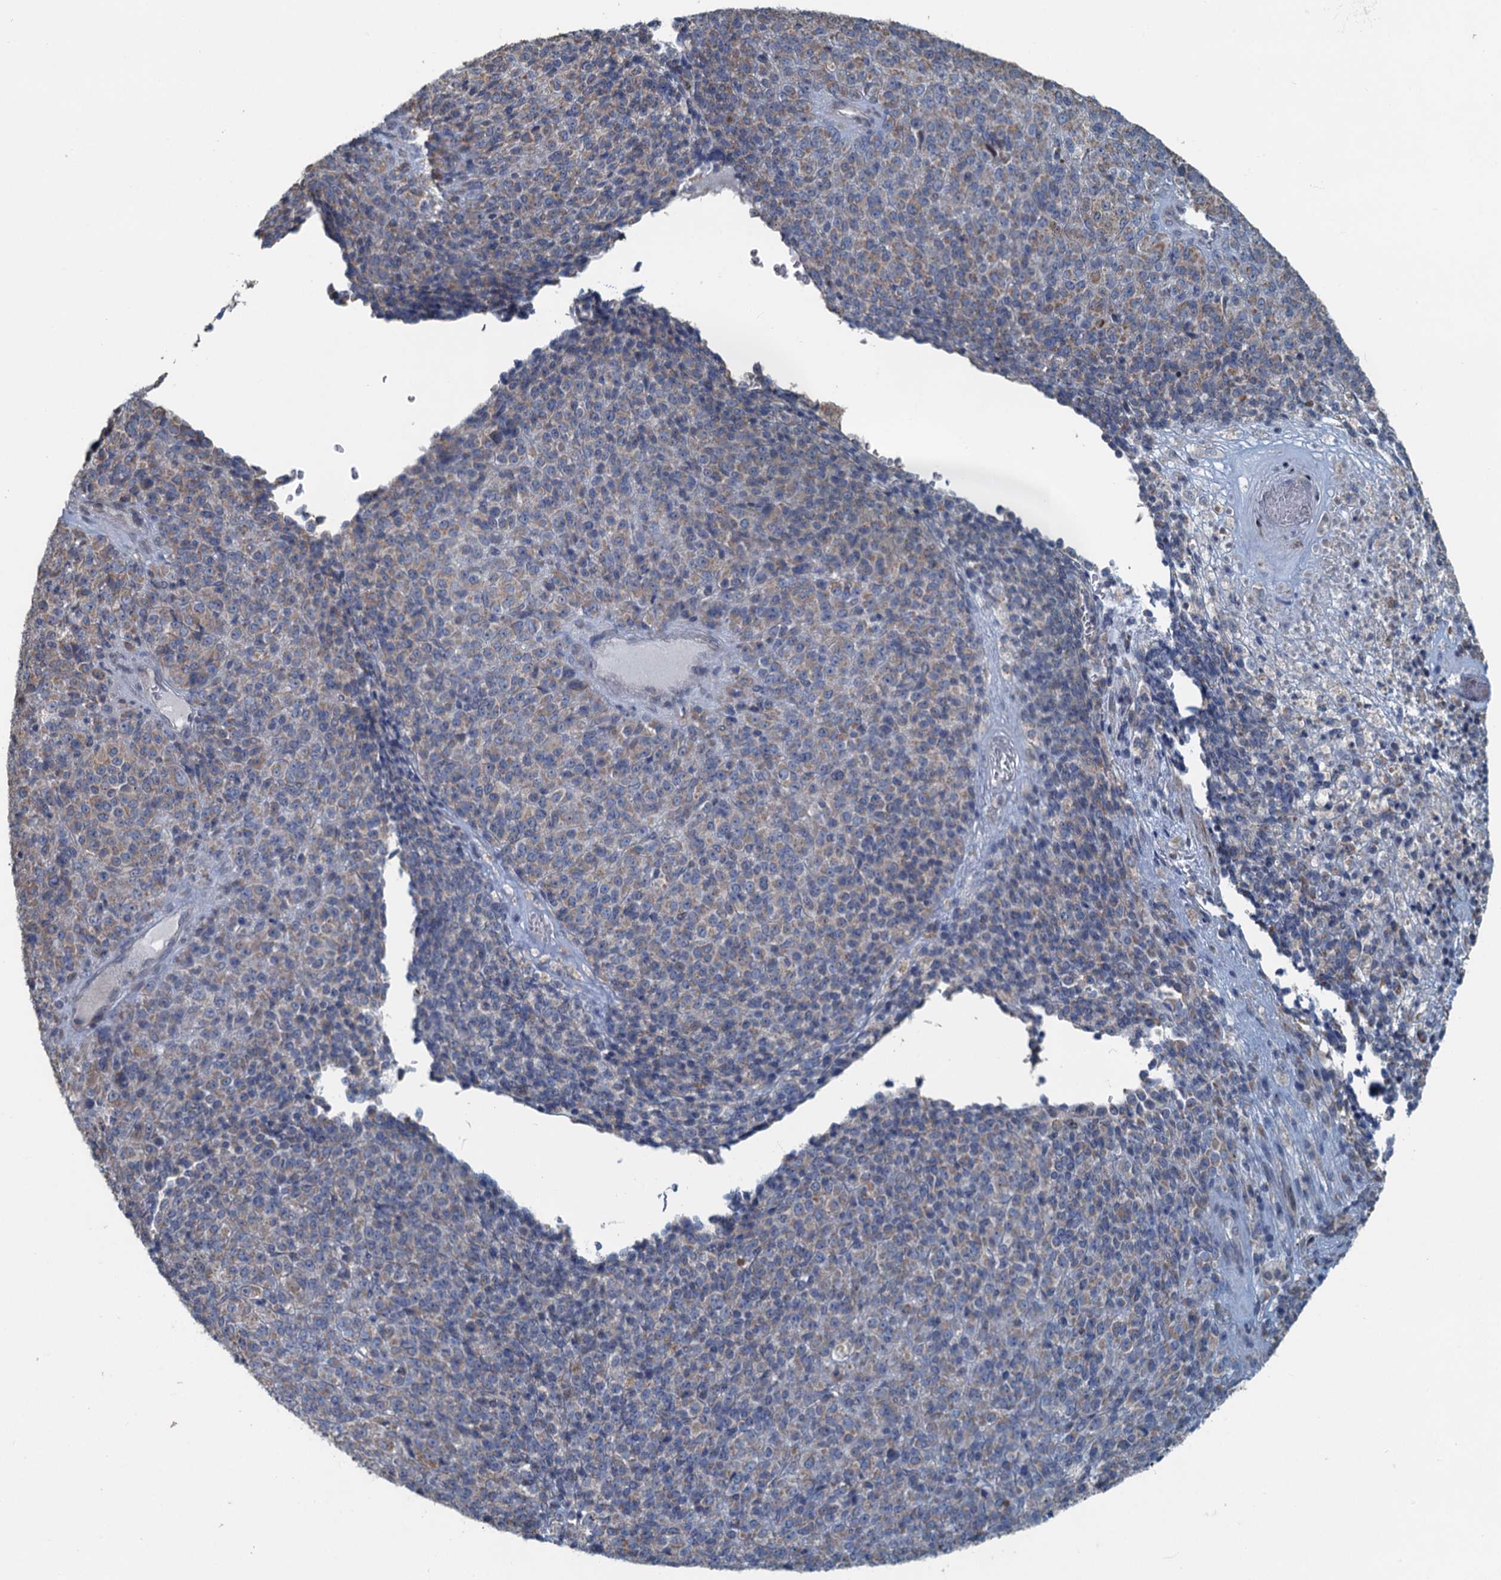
{"staining": {"intensity": "negative", "quantity": "none", "location": "none"}, "tissue": "melanoma", "cell_type": "Tumor cells", "image_type": "cancer", "snomed": [{"axis": "morphology", "description": "Malignant melanoma, Metastatic site"}, {"axis": "topography", "description": "Brain"}], "caption": "Tumor cells are negative for brown protein staining in melanoma.", "gene": "TEX35", "patient": {"sex": "female", "age": 56}}